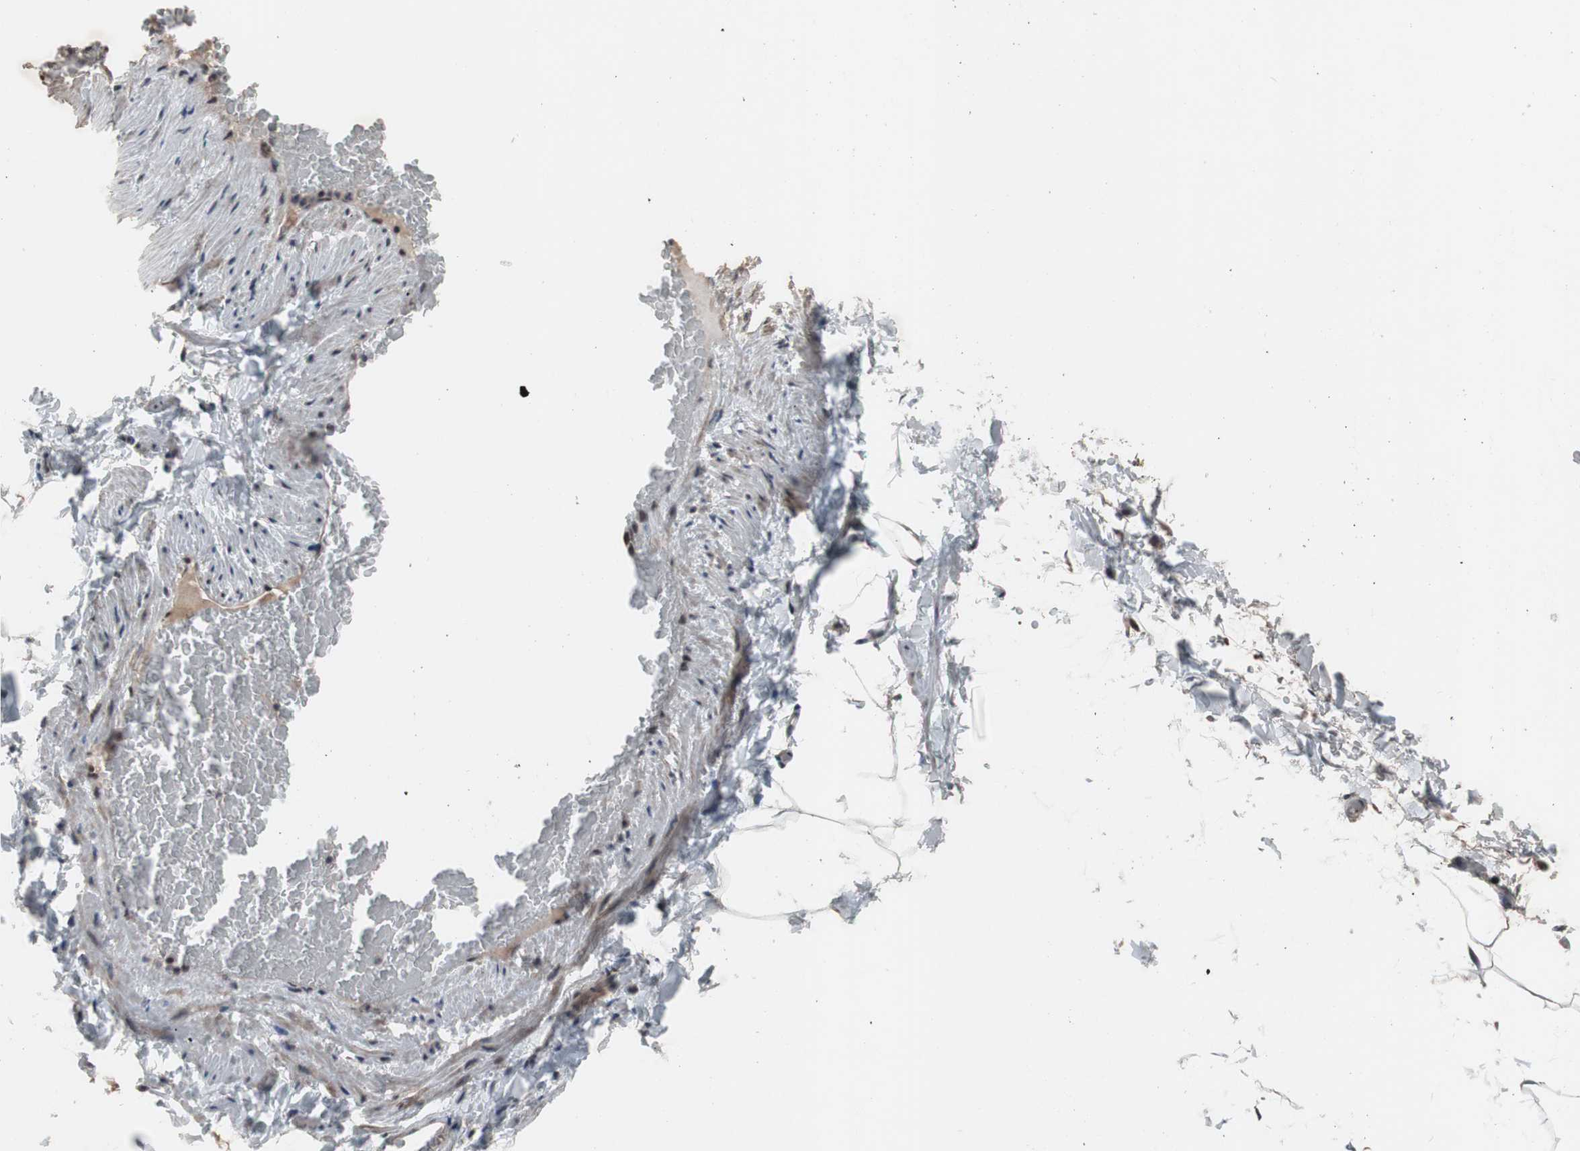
{"staining": {"intensity": "weak", "quantity": ">75%", "location": "cytoplasmic/membranous"}, "tissue": "adipose tissue", "cell_type": "Adipocytes", "image_type": "normal", "snomed": [{"axis": "morphology", "description": "Normal tissue, NOS"}, {"axis": "topography", "description": "Vascular tissue"}], "caption": "Immunohistochemistry (IHC) (DAB (3,3'-diaminobenzidine)) staining of benign adipose tissue exhibits weak cytoplasmic/membranous protein staining in about >75% of adipocytes.", "gene": "PINX1", "patient": {"sex": "male", "age": 41}}